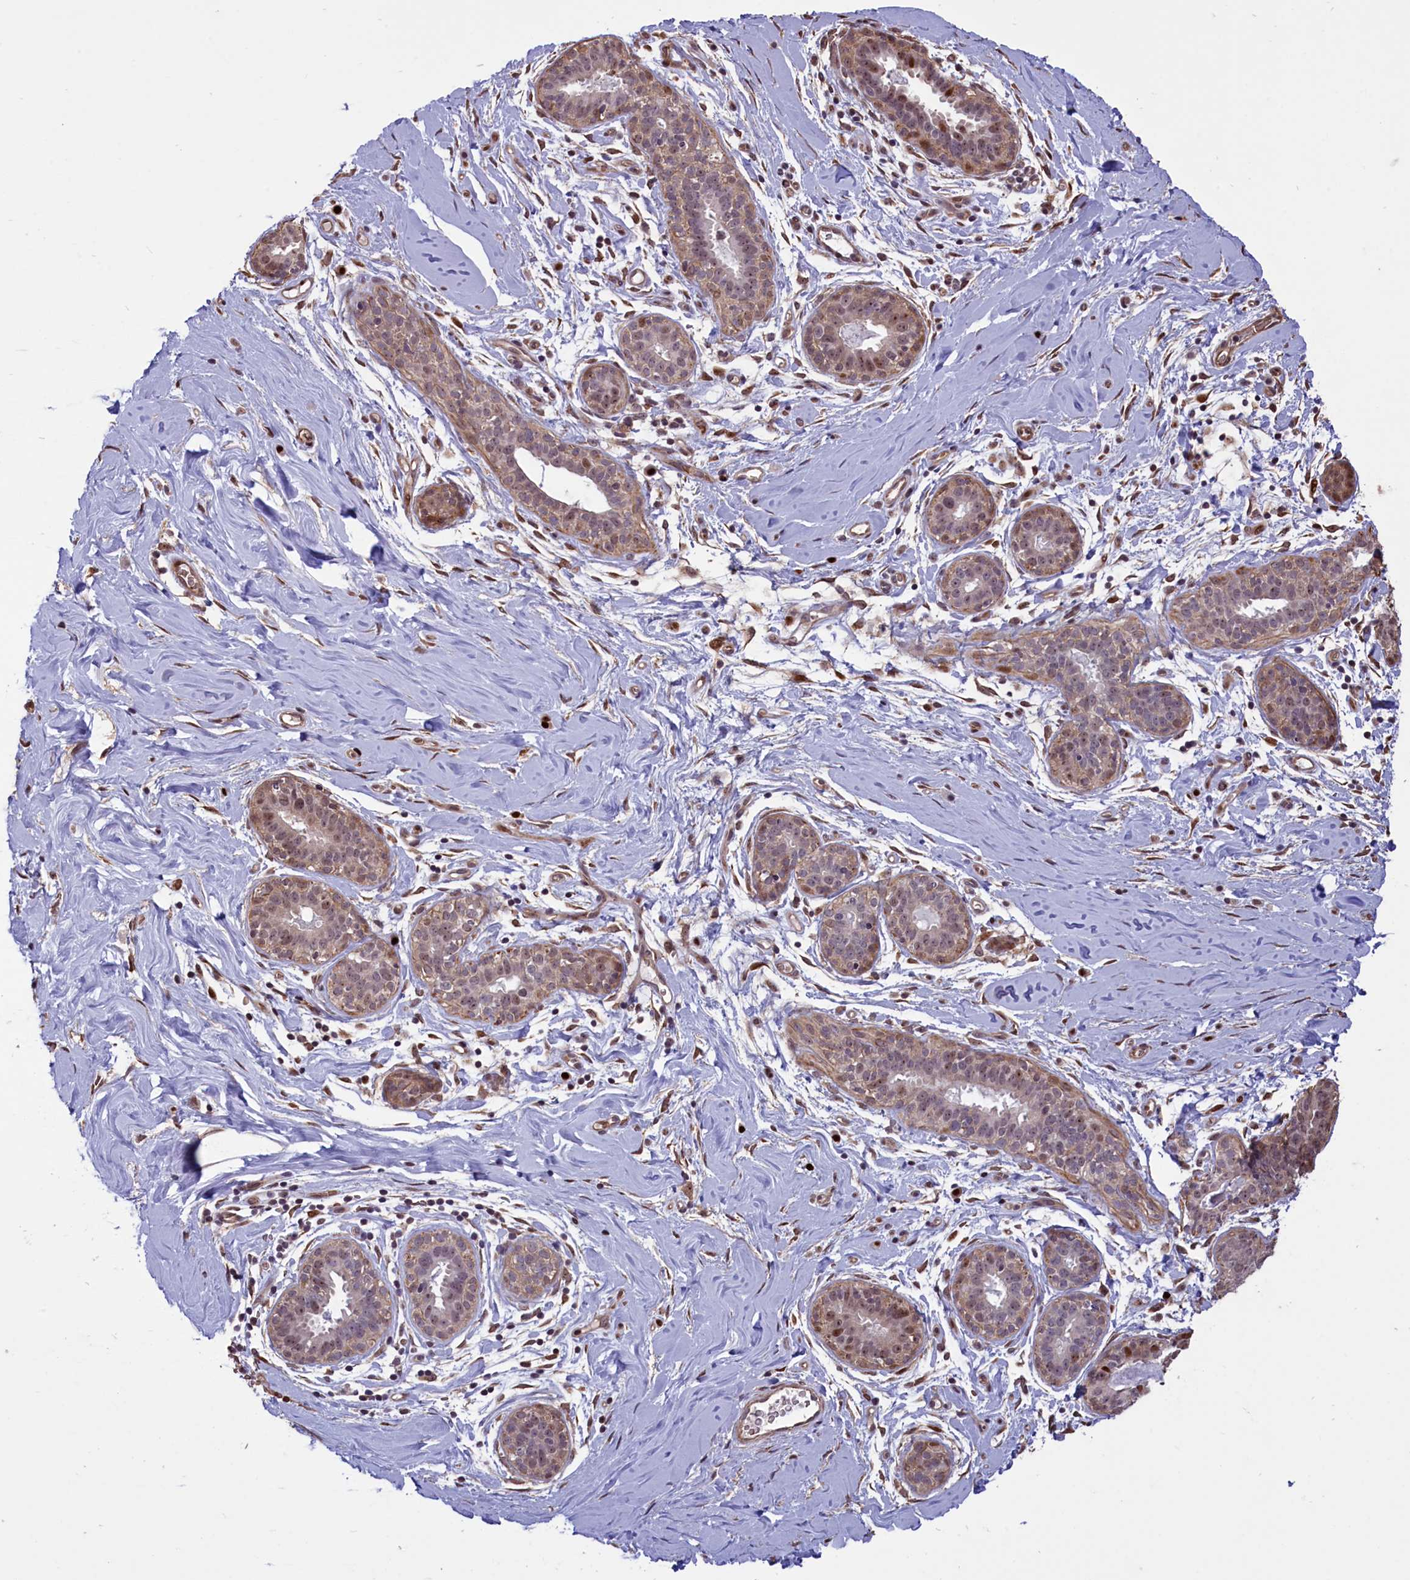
{"staining": {"intensity": "strong", "quantity": ">75%", "location": "cytoplasmic/membranous,nuclear"}, "tissue": "soft tissue", "cell_type": "Fibroblasts", "image_type": "normal", "snomed": [{"axis": "morphology", "description": "Normal tissue, NOS"}, {"axis": "topography", "description": "Breast"}], "caption": "Approximately >75% of fibroblasts in unremarkable human soft tissue demonstrate strong cytoplasmic/membranous,nuclear protein positivity as visualized by brown immunohistochemical staining.", "gene": "SHFL", "patient": {"sex": "female", "age": 26}}